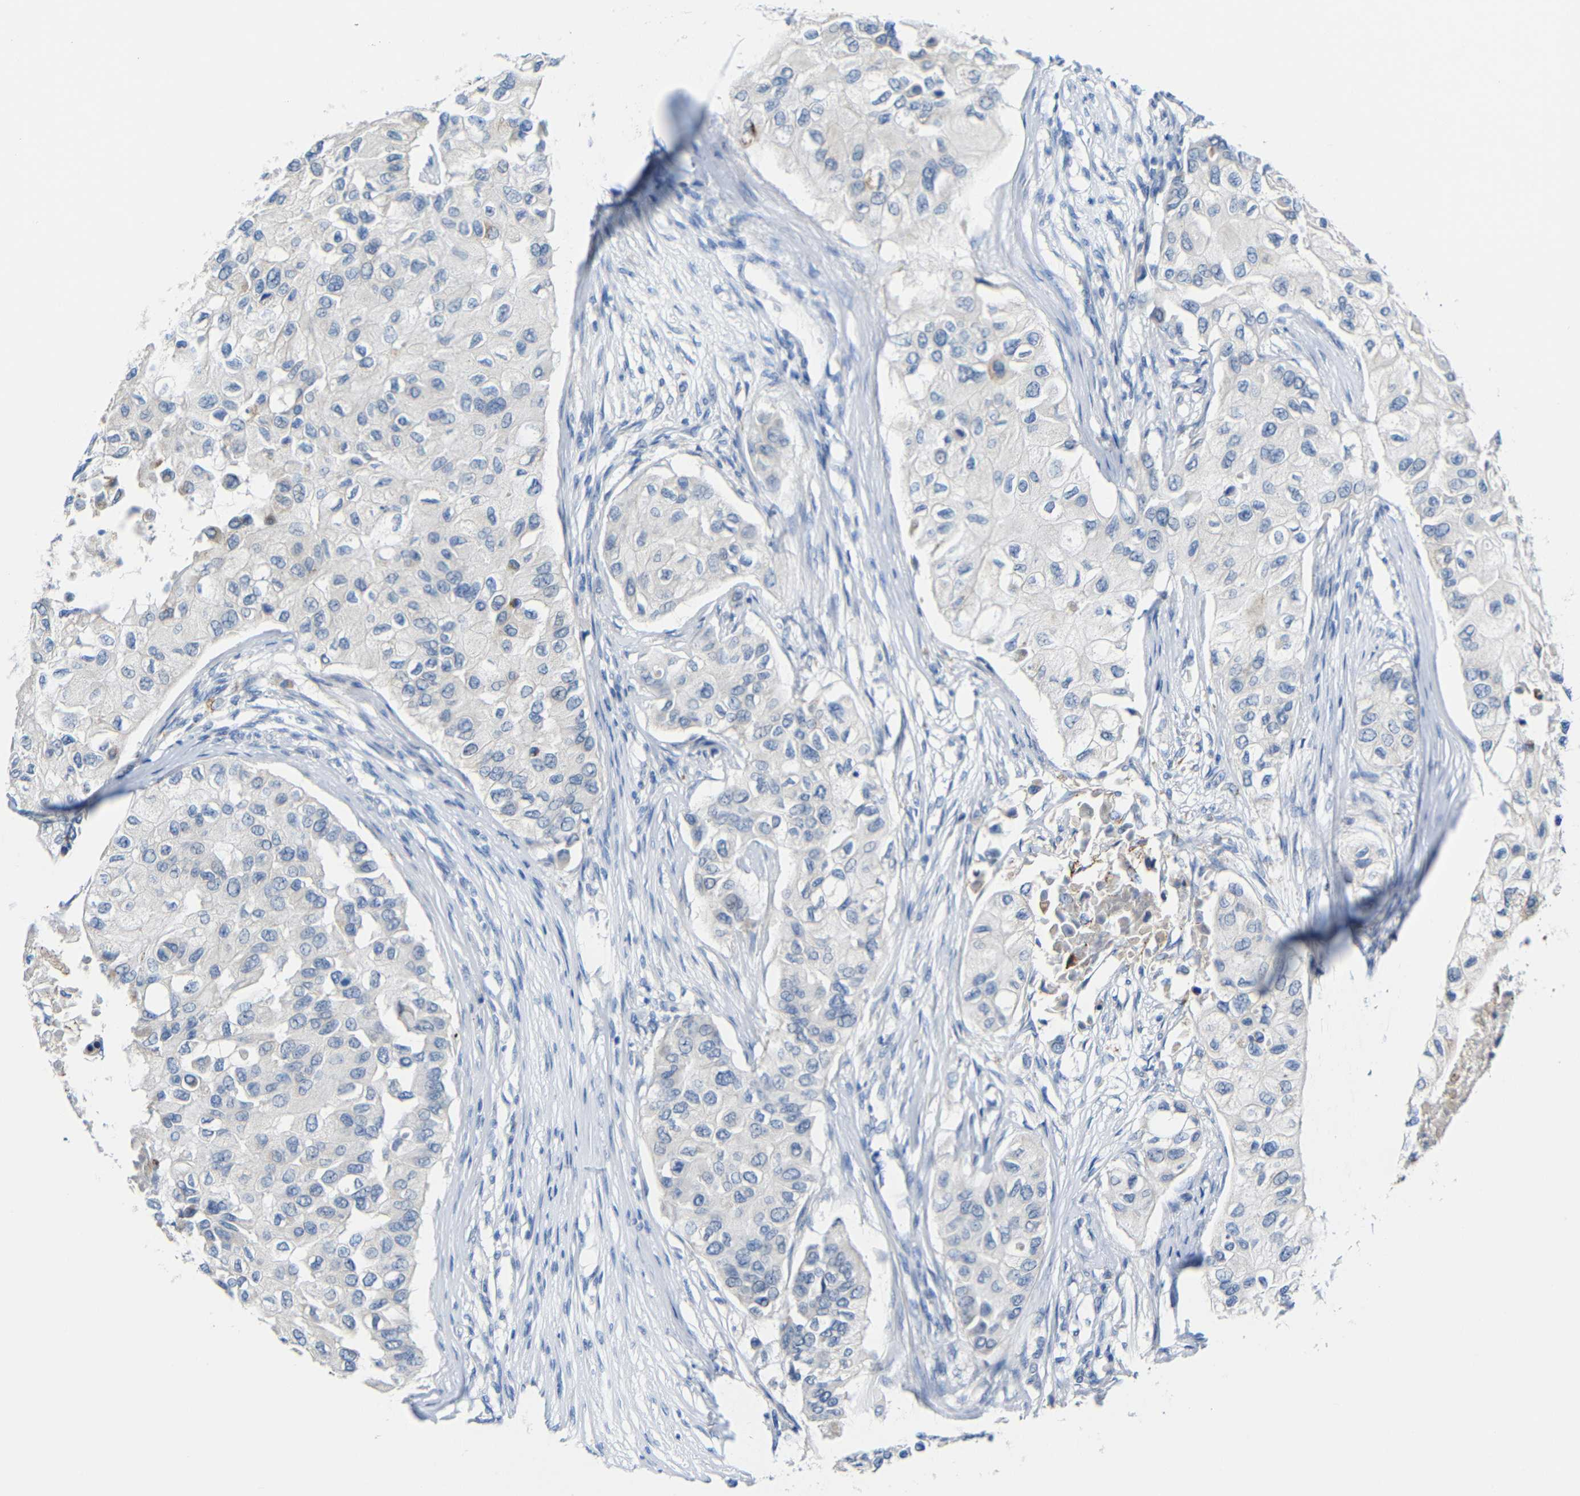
{"staining": {"intensity": "negative", "quantity": "none", "location": "none"}, "tissue": "breast cancer", "cell_type": "Tumor cells", "image_type": "cancer", "snomed": [{"axis": "morphology", "description": "Normal tissue, NOS"}, {"axis": "morphology", "description": "Duct carcinoma"}, {"axis": "topography", "description": "Breast"}], "caption": "Immunohistochemistry (IHC) micrograph of invasive ductal carcinoma (breast) stained for a protein (brown), which shows no positivity in tumor cells. (DAB (3,3'-diaminobenzidine) immunohistochemistry (IHC) visualized using brightfield microscopy, high magnification).", "gene": "C15orf48", "patient": {"sex": "female", "age": 49}}